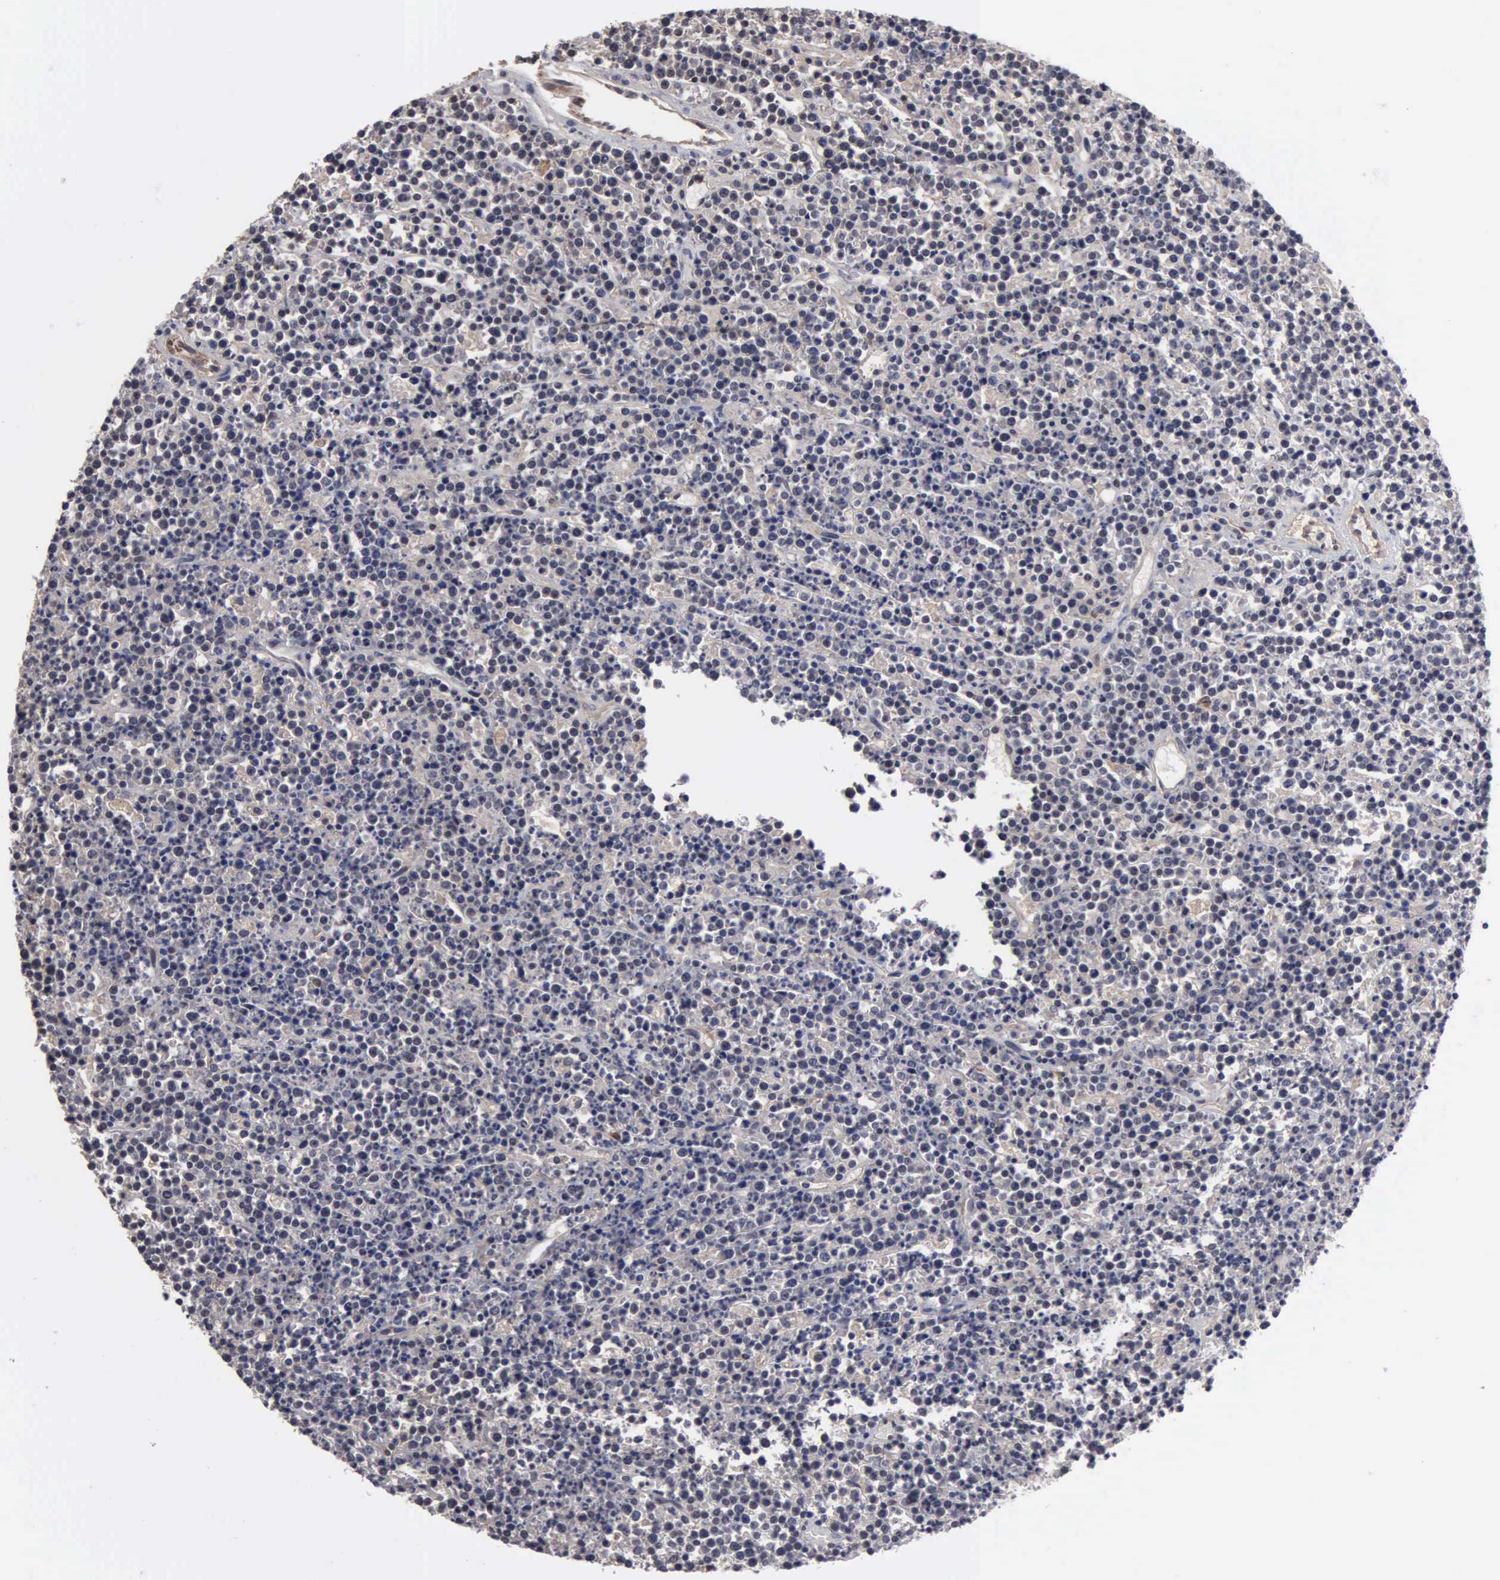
{"staining": {"intensity": "negative", "quantity": "none", "location": "none"}, "tissue": "lymphoma", "cell_type": "Tumor cells", "image_type": "cancer", "snomed": [{"axis": "morphology", "description": "Malignant lymphoma, non-Hodgkin's type, High grade"}, {"axis": "topography", "description": "Ovary"}], "caption": "Lymphoma was stained to show a protein in brown. There is no significant expression in tumor cells. Nuclei are stained in blue.", "gene": "ZBTB33", "patient": {"sex": "female", "age": 56}}